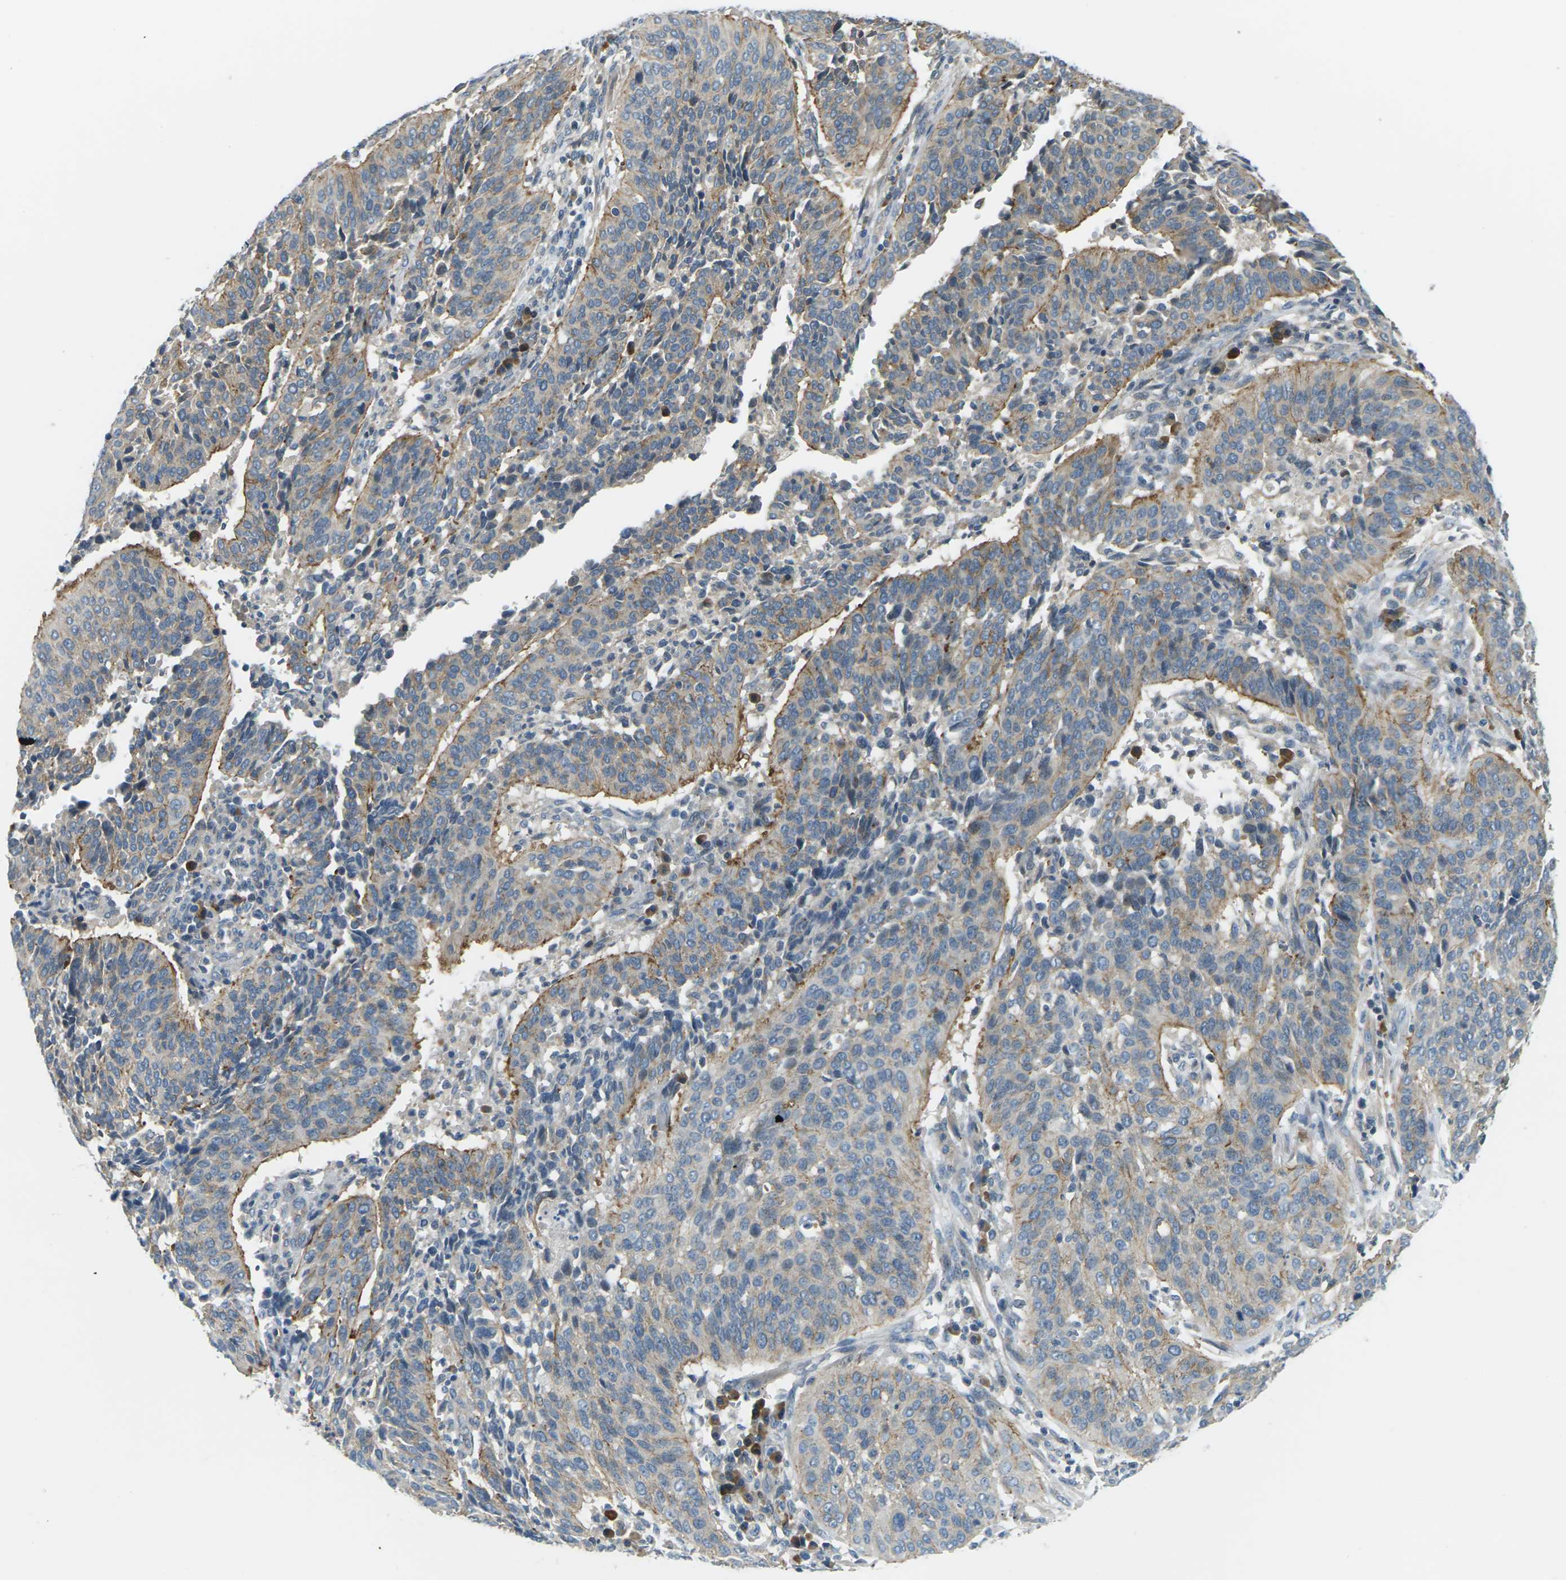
{"staining": {"intensity": "moderate", "quantity": "25%-75%", "location": "cytoplasmic/membranous"}, "tissue": "cervical cancer", "cell_type": "Tumor cells", "image_type": "cancer", "snomed": [{"axis": "morphology", "description": "Normal tissue, NOS"}, {"axis": "morphology", "description": "Squamous cell carcinoma, NOS"}, {"axis": "topography", "description": "Cervix"}], "caption": "Cervical squamous cell carcinoma stained with DAB (3,3'-diaminobenzidine) immunohistochemistry demonstrates medium levels of moderate cytoplasmic/membranous staining in approximately 25%-75% of tumor cells. The staining is performed using DAB brown chromogen to label protein expression. The nuclei are counter-stained blue using hematoxylin.", "gene": "SLC13A3", "patient": {"sex": "female", "age": 39}}